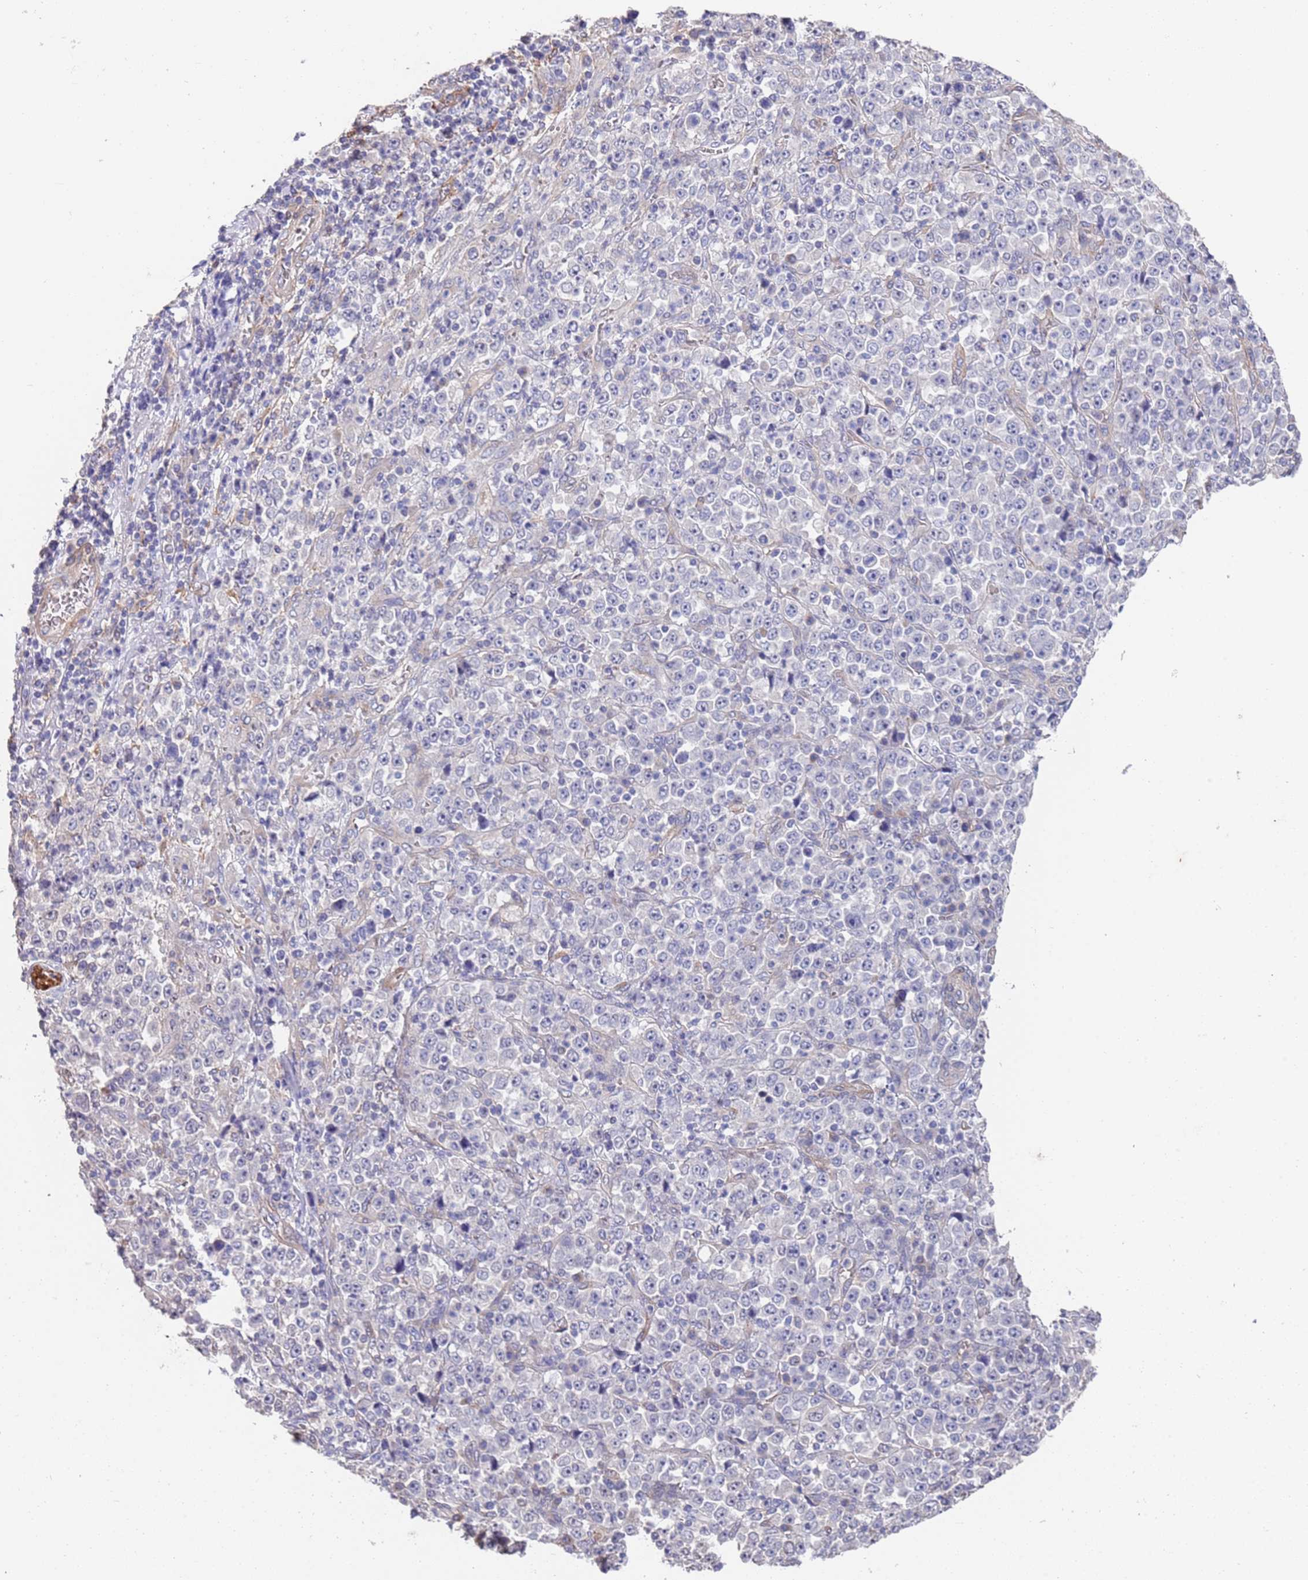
{"staining": {"intensity": "negative", "quantity": "none", "location": "none"}, "tissue": "stomach cancer", "cell_type": "Tumor cells", "image_type": "cancer", "snomed": [{"axis": "morphology", "description": "Normal tissue, NOS"}, {"axis": "morphology", "description": "Adenocarcinoma, NOS"}, {"axis": "topography", "description": "Stomach, upper"}, {"axis": "topography", "description": "Stomach"}], "caption": "A micrograph of stomach cancer (adenocarcinoma) stained for a protein demonstrates no brown staining in tumor cells.", "gene": "ANK2", "patient": {"sex": "male", "age": 59}}